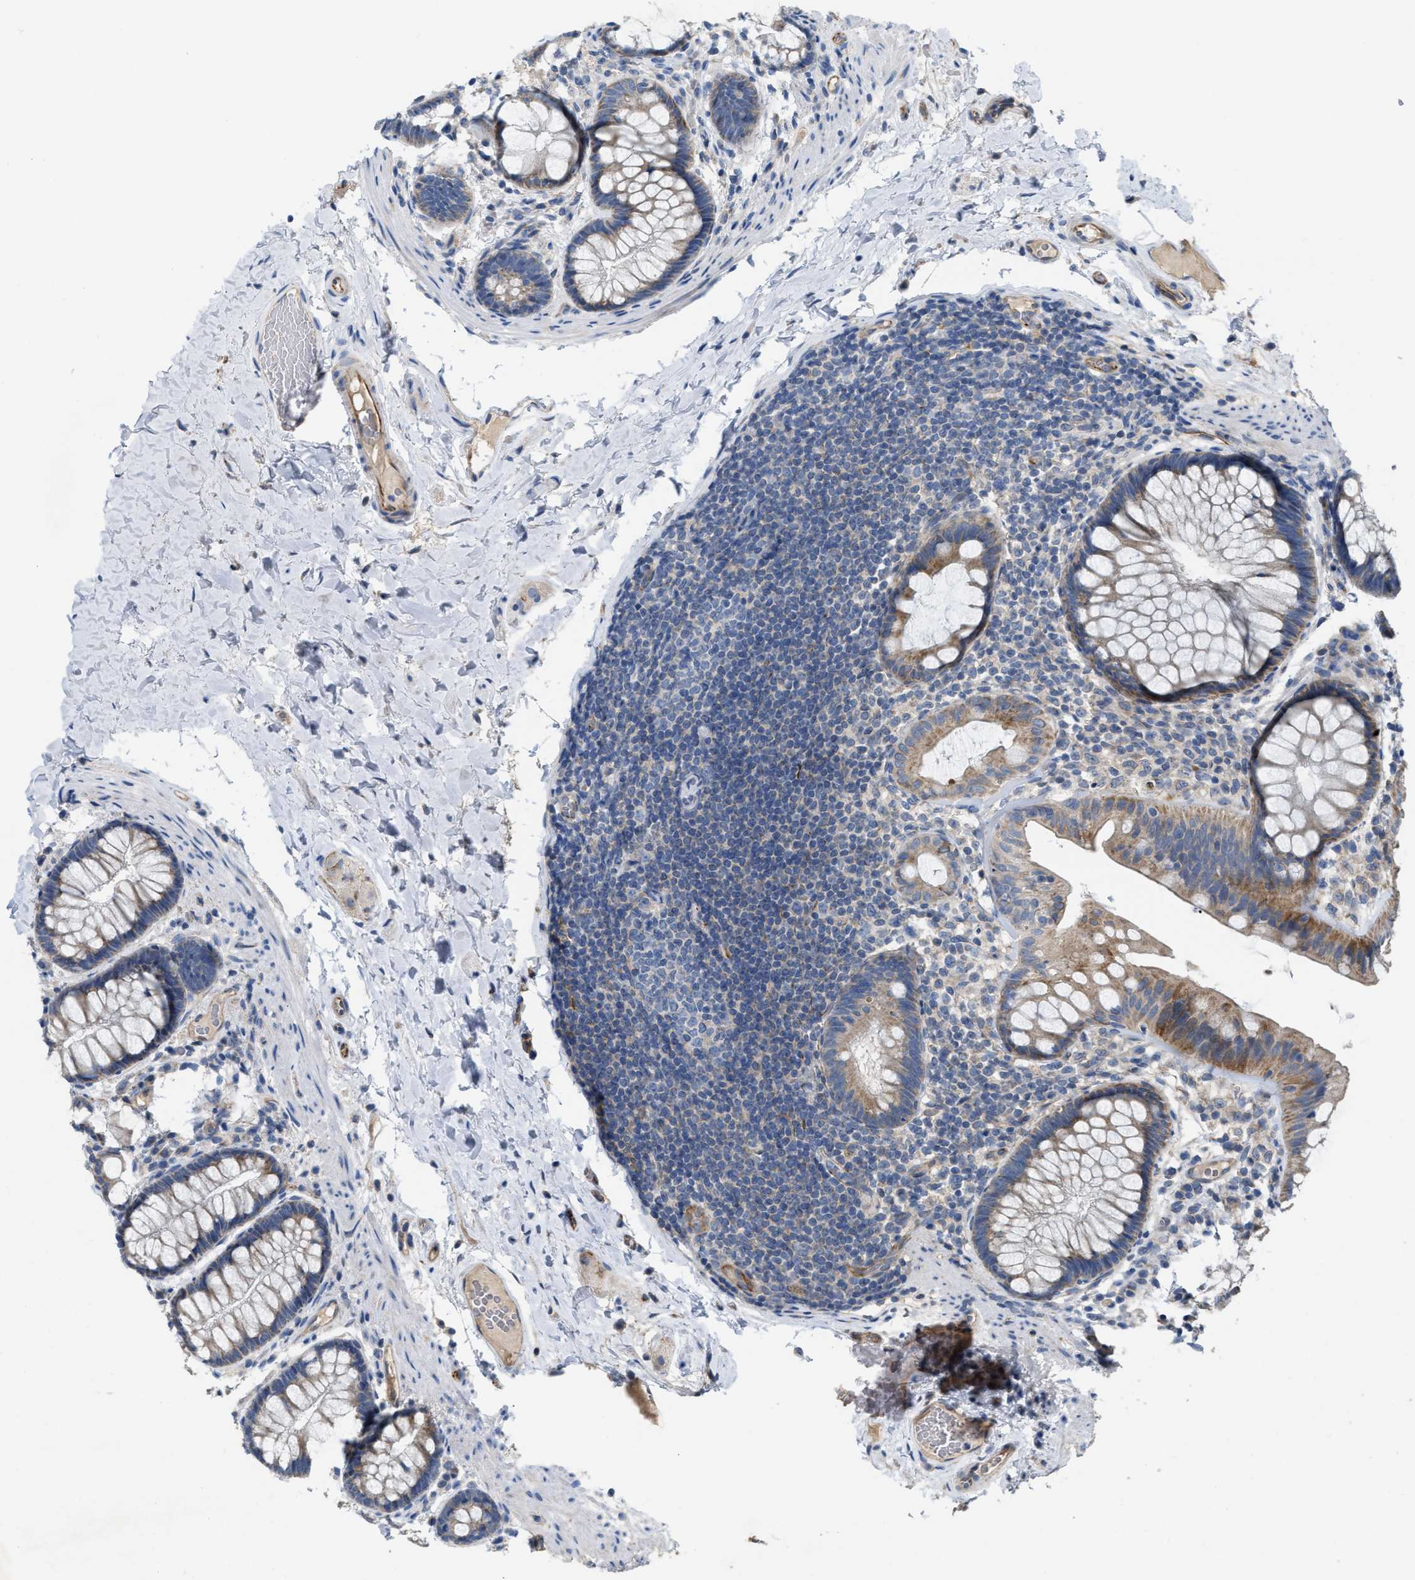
{"staining": {"intensity": "moderate", "quantity": ">75%", "location": "cytoplasmic/membranous"}, "tissue": "colon", "cell_type": "Endothelial cells", "image_type": "normal", "snomed": [{"axis": "morphology", "description": "Normal tissue, NOS"}, {"axis": "topography", "description": "Colon"}], "caption": "Unremarkable colon was stained to show a protein in brown. There is medium levels of moderate cytoplasmic/membranous positivity in approximately >75% of endothelial cells. The protein is stained brown, and the nuclei are stained in blue (DAB IHC with brightfield microscopy, high magnification).", "gene": "DHX58", "patient": {"sex": "female", "age": 56}}